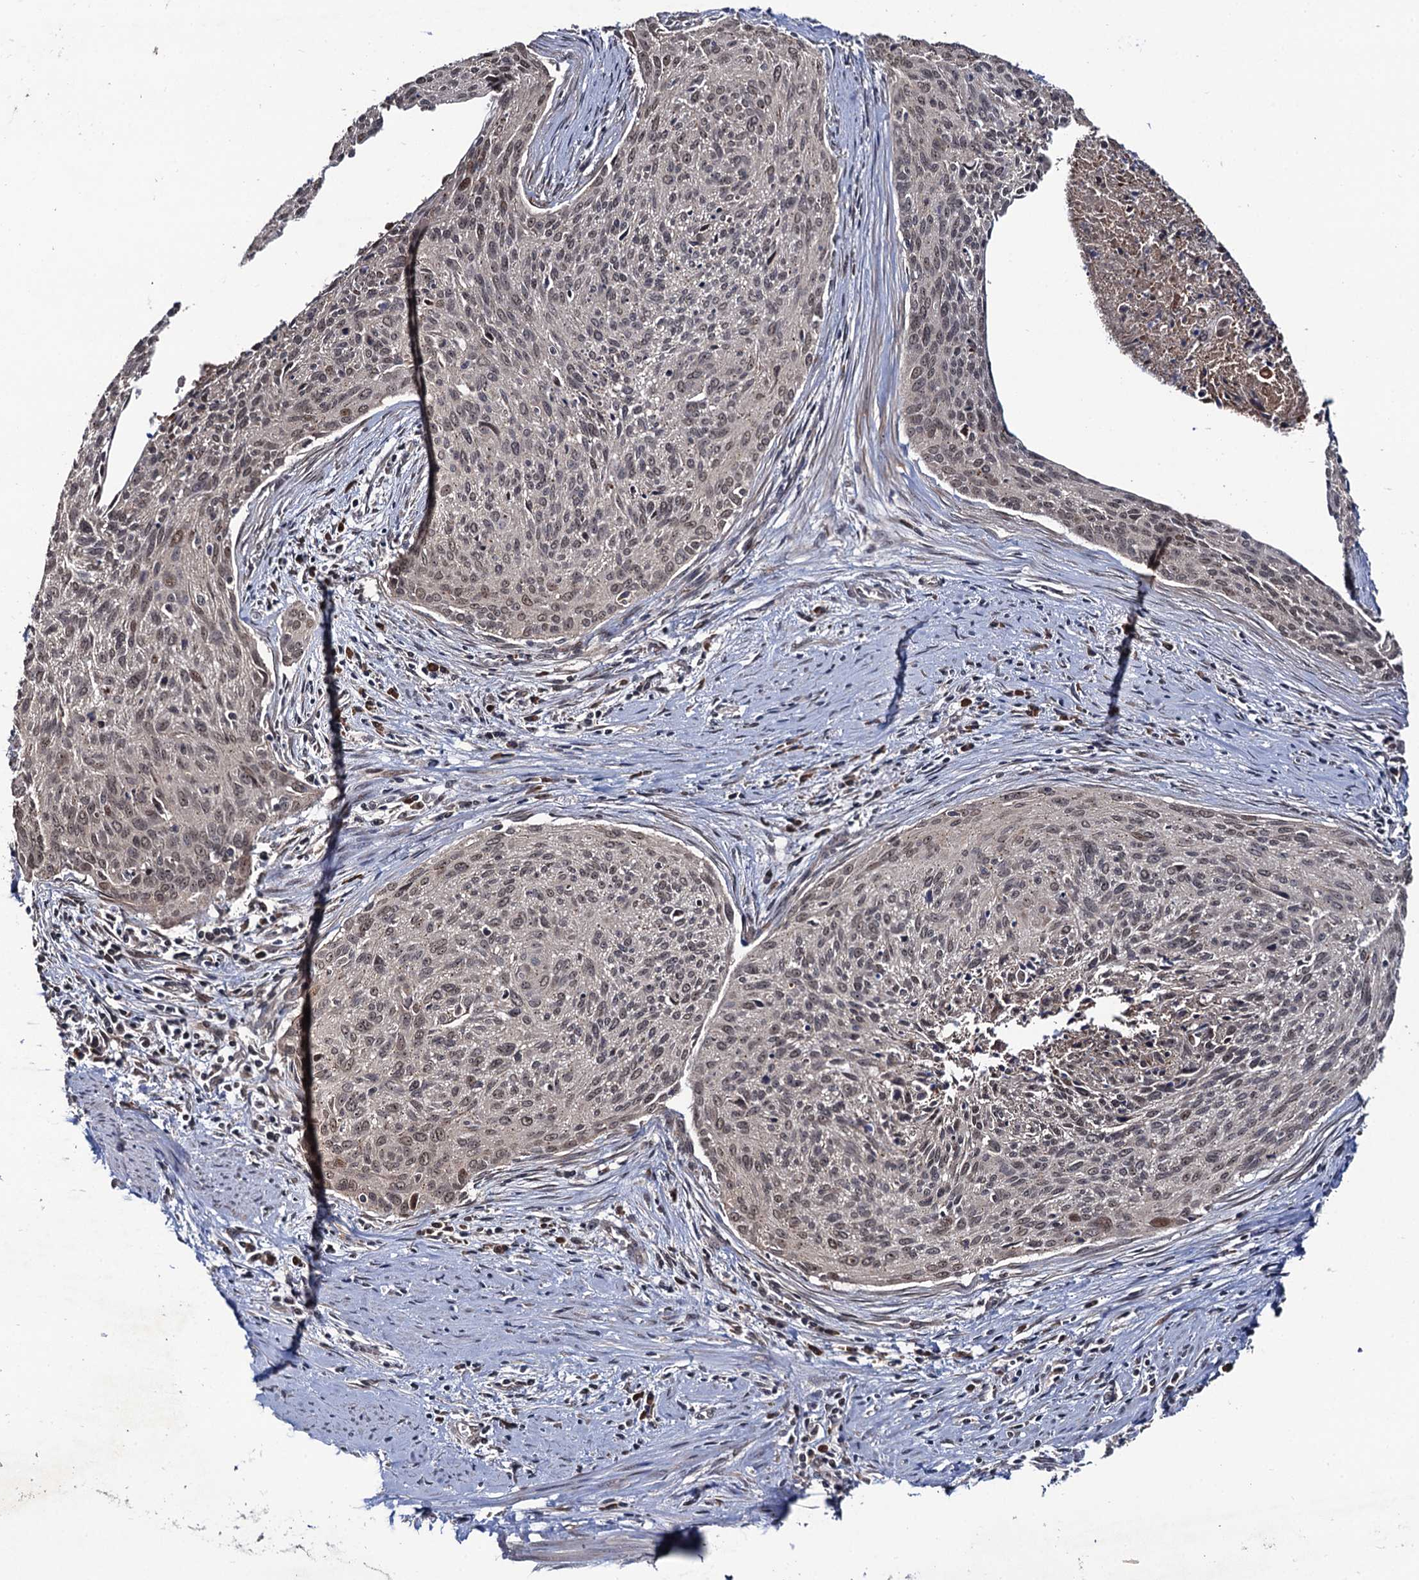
{"staining": {"intensity": "weak", "quantity": ">75%", "location": "nuclear"}, "tissue": "cervical cancer", "cell_type": "Tumor cells", "image_type": "cancer", "snomed": [{"axis": "morphology", "description": "Squamous cell carcinoma, NOS"}, {"axis": "topography", "description": "Cervix"}], "caption": "IHC of human squamous cell carcinoma (cervical) shows low levels of weak nuclear positivity in about >75% of tumor cells.", "gene": "LRRC63", "patient": {"sex": "female", "age": 55}}